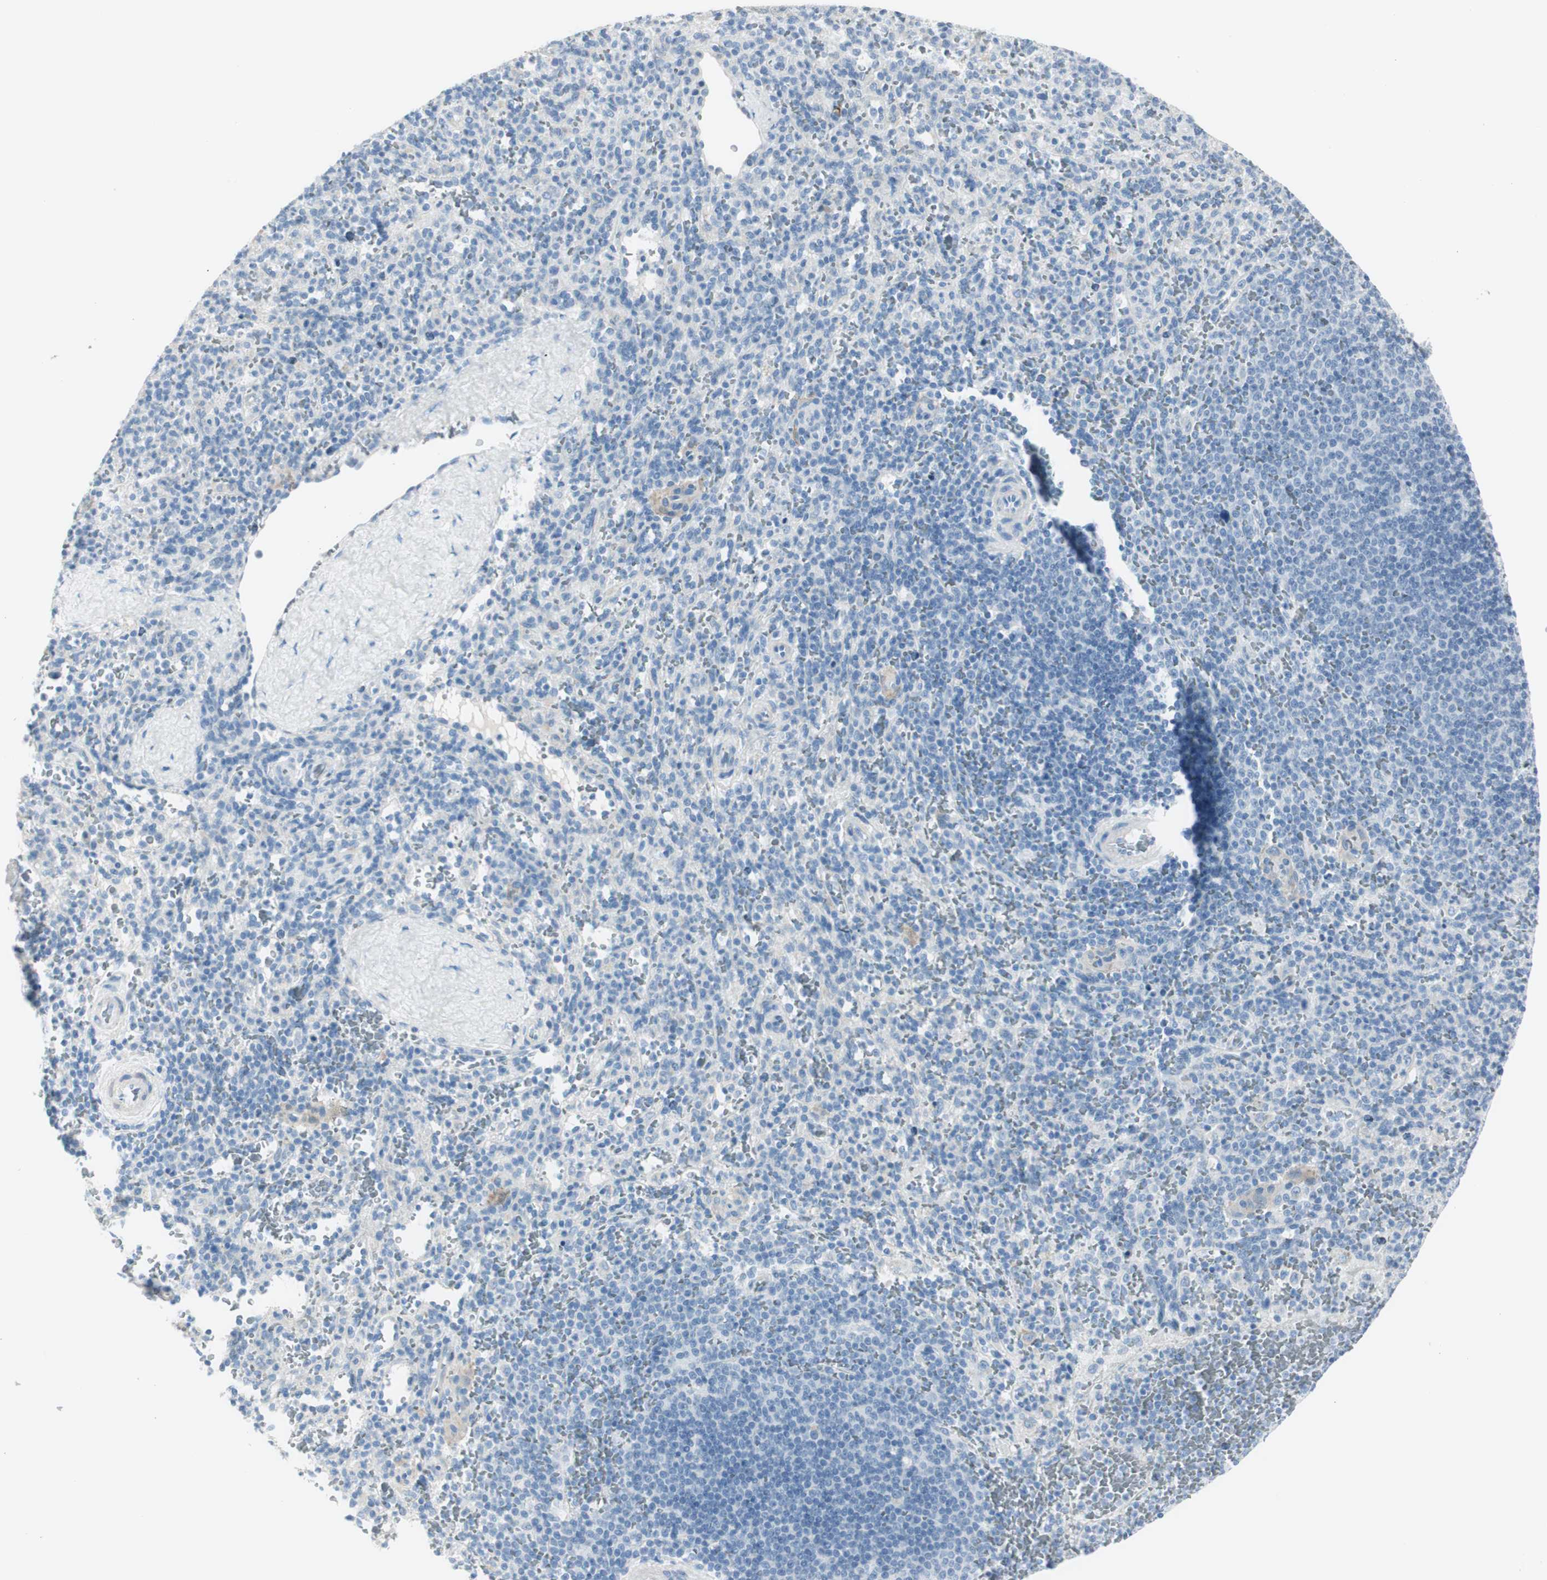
{"staining": {"intensity": "negative", "quantity": "none", "location": "none"}, "tissue": "spleen", "cell_type": "Cells in red pulp", "image_type": "normal", "snomed": [{"axis": "morphology", "description": "Normal tissue, NOS"}, {"axis": "topography", "description": "Spleen"}], "caption": "A micrograph of human spleen is negative for staining in cells in red pulp. (DAB (3,3'-diaminobenzidine) IHC visualized using brightfield microscopy, high magnification).", "gene": "CDHR5", "patient": {"sex": "male", "age": 36}}